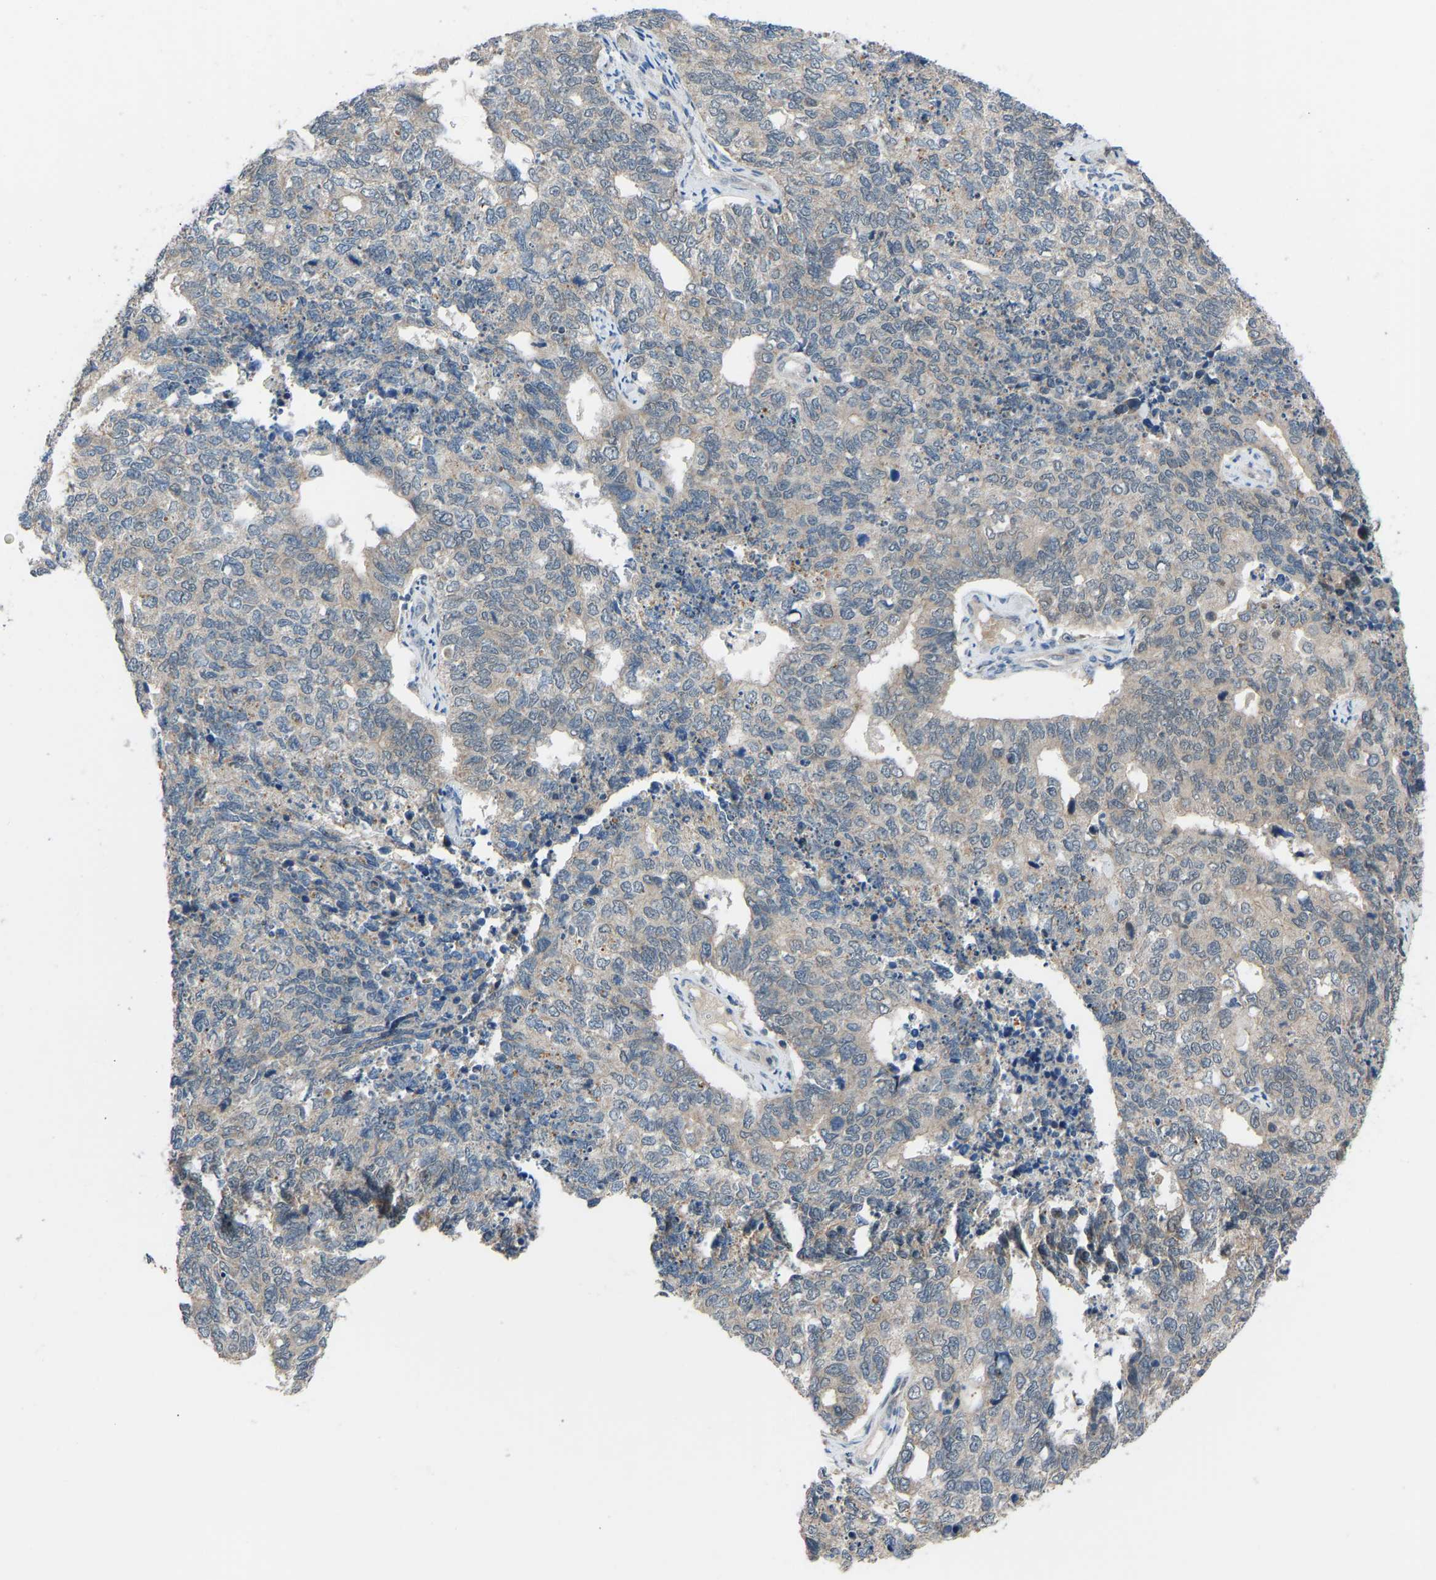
{"staining": {"intensity": "weak", "quantity": "<25%", "location": "cytoplasmic/membranous"}, "tissue": "cervical cancer", "cell_type": "Tumor cells", "image_type": "cancer", "snomed": [{"axis": "morphology", "description": "Squamous cell carcinoma, NOS"}, {"axis": "topography", "description": "Cervix"}], "caption": "Immunohistochemical staining of cervical cancer (squamous cell carcinoma) exhibits no significant positivity in tumor cells.", "gene": "CDK2AP1", "patient": {"sex": "female", "age": 63}}